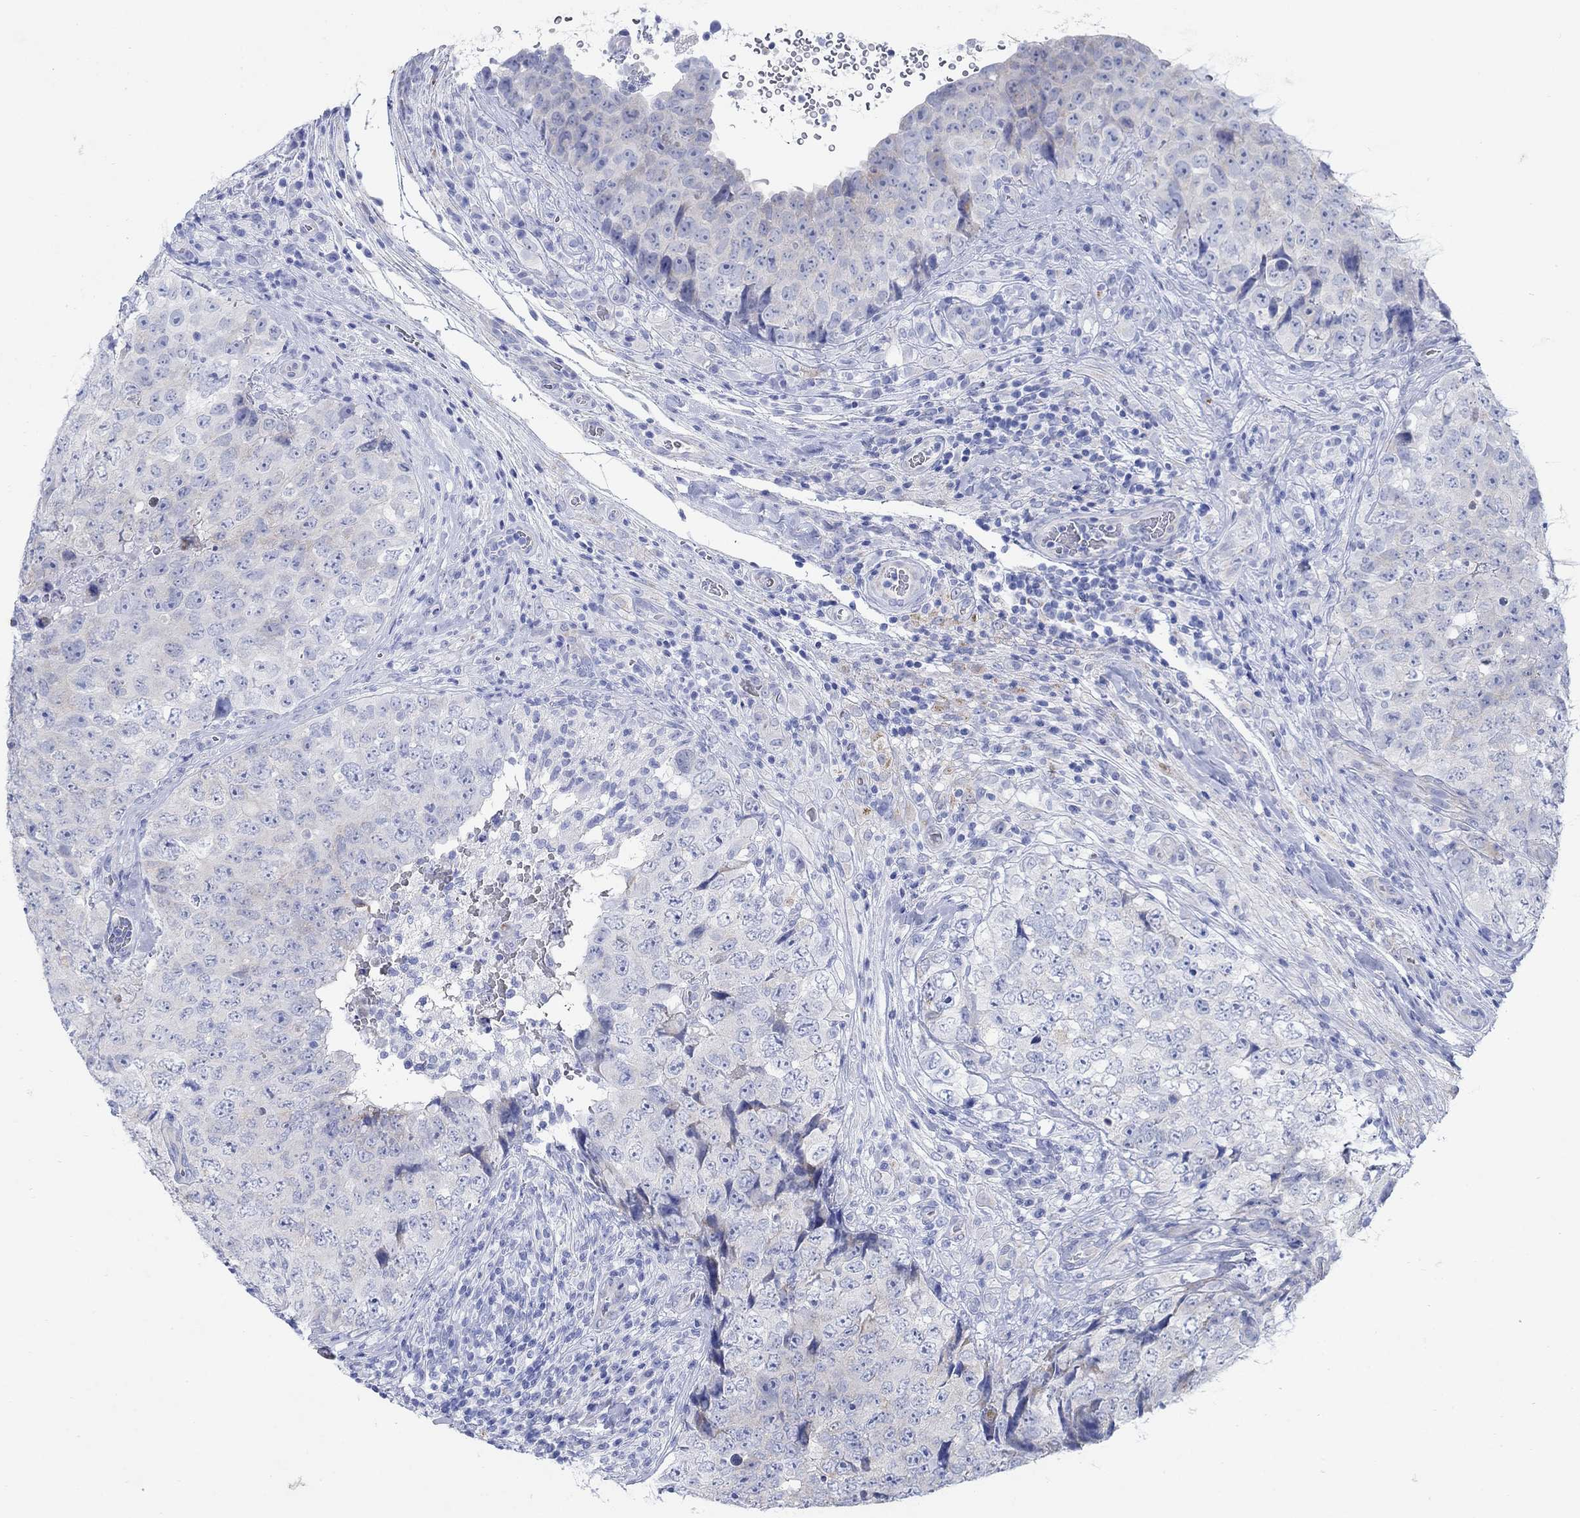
{"staining": {"intensity": "negative", "quantity": "none", "location": "none"}, "tissue": "testis cancer", "cell_type": "Tumor cells", "image_type": "cancer", "snomed": [{"axis": "morphology", "description": "Seminoma, NOS"}, {"axis": "topography", "description": "Testis"}], "caption": "A photomicrograph of human testis seminoma is negative for staining in tumor cells.", "gene": "ZDHHC14", "patient": {"sex": "male", "age": 34}}